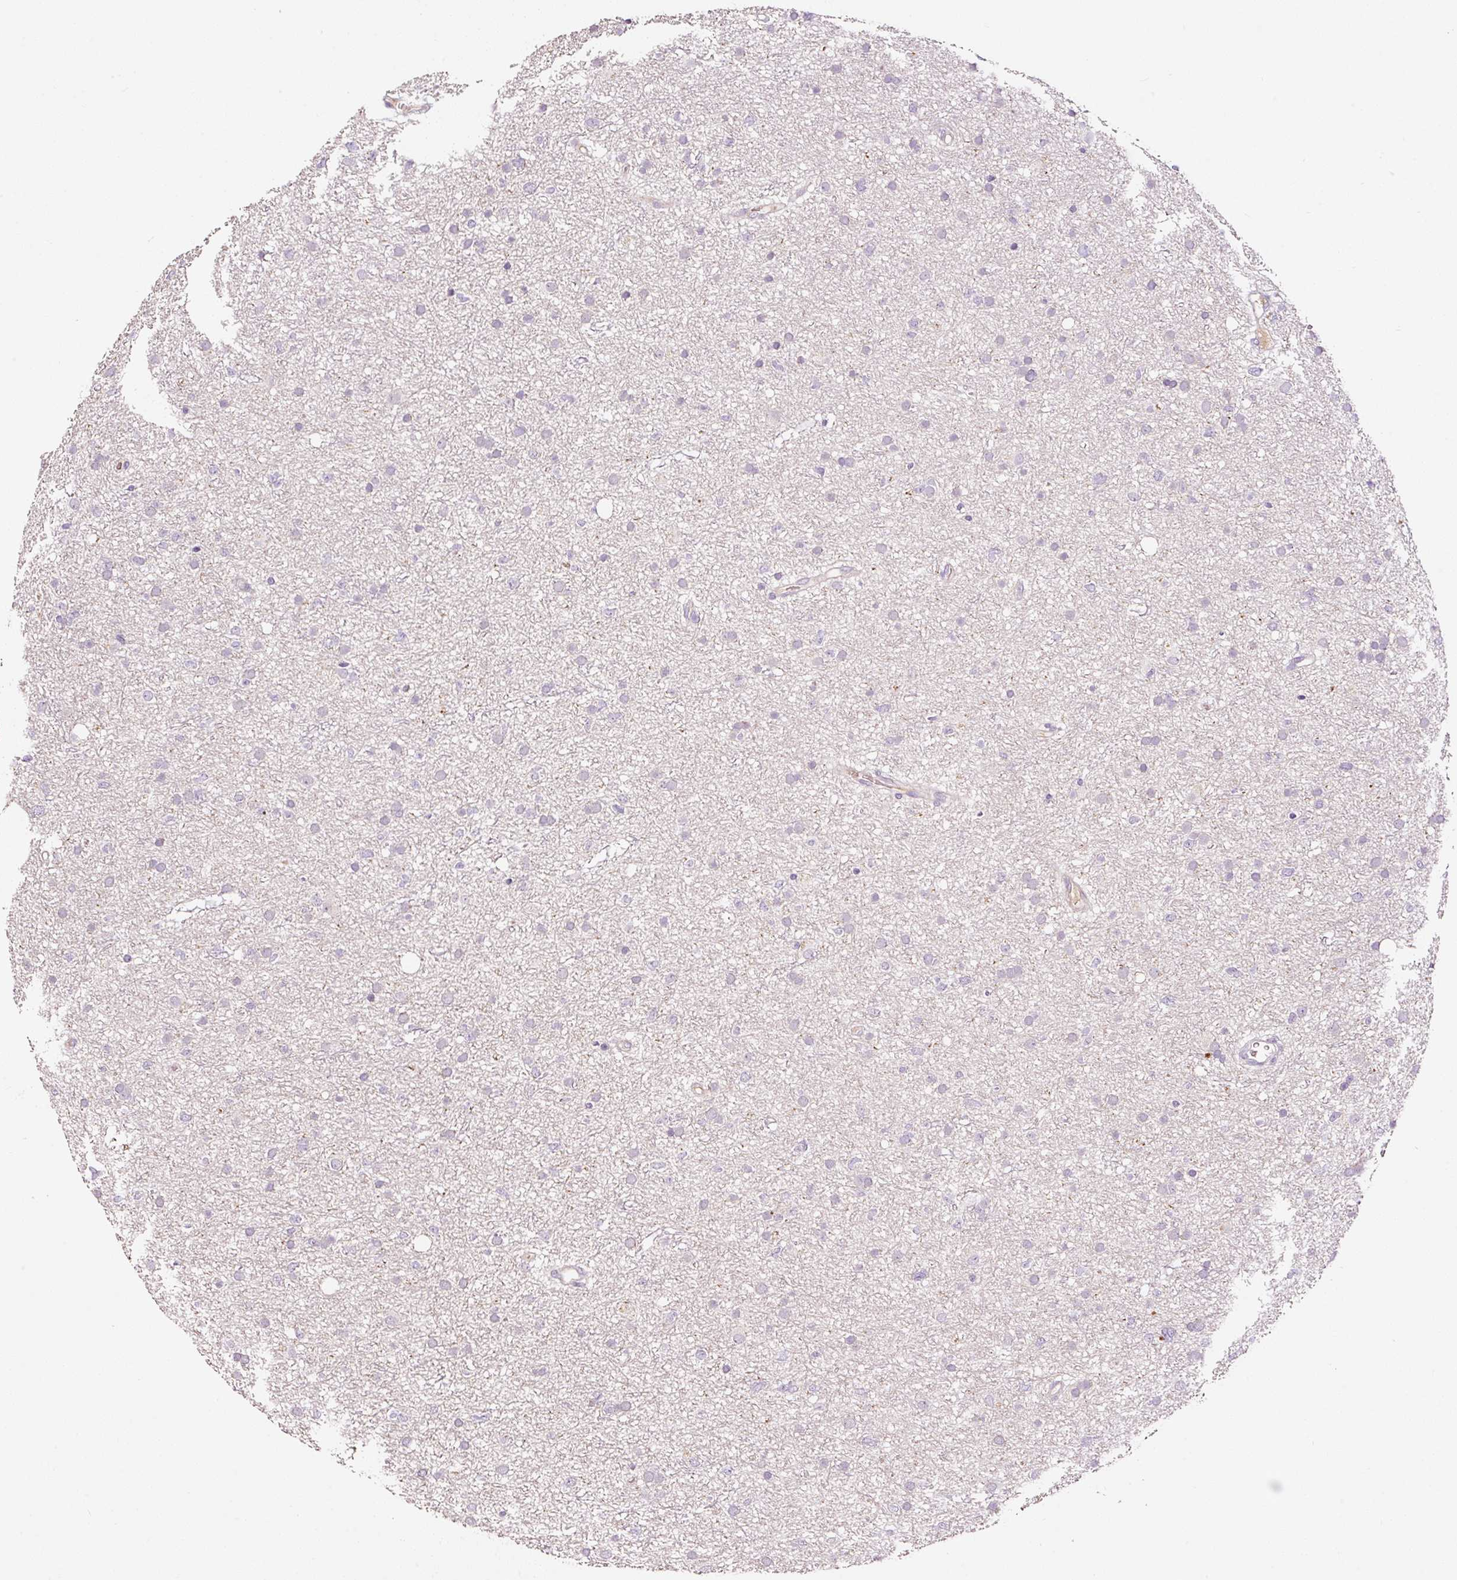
{"staining": {"intensity": "negative", "quantity": "none", "location": "none"}, "tissue": "glioma", "cell_type": "Tumor cells", "image_type": "cancer", "snomed": [{"axis": "morphology", "description": "Glioma, malignant, Low grade"}, {"axis": "topography", "description": "Cerebral cortex"}], "caption": "Tumor cells show no significant protein positivity in glioma. The staining is performed using DAB (3,3'-diaminobenzidine) brown chromogen with nuclei counter-stained in using hematoxylin.", "gene": "ABCB4", "patient": {"sex": "female", "age": 39}}